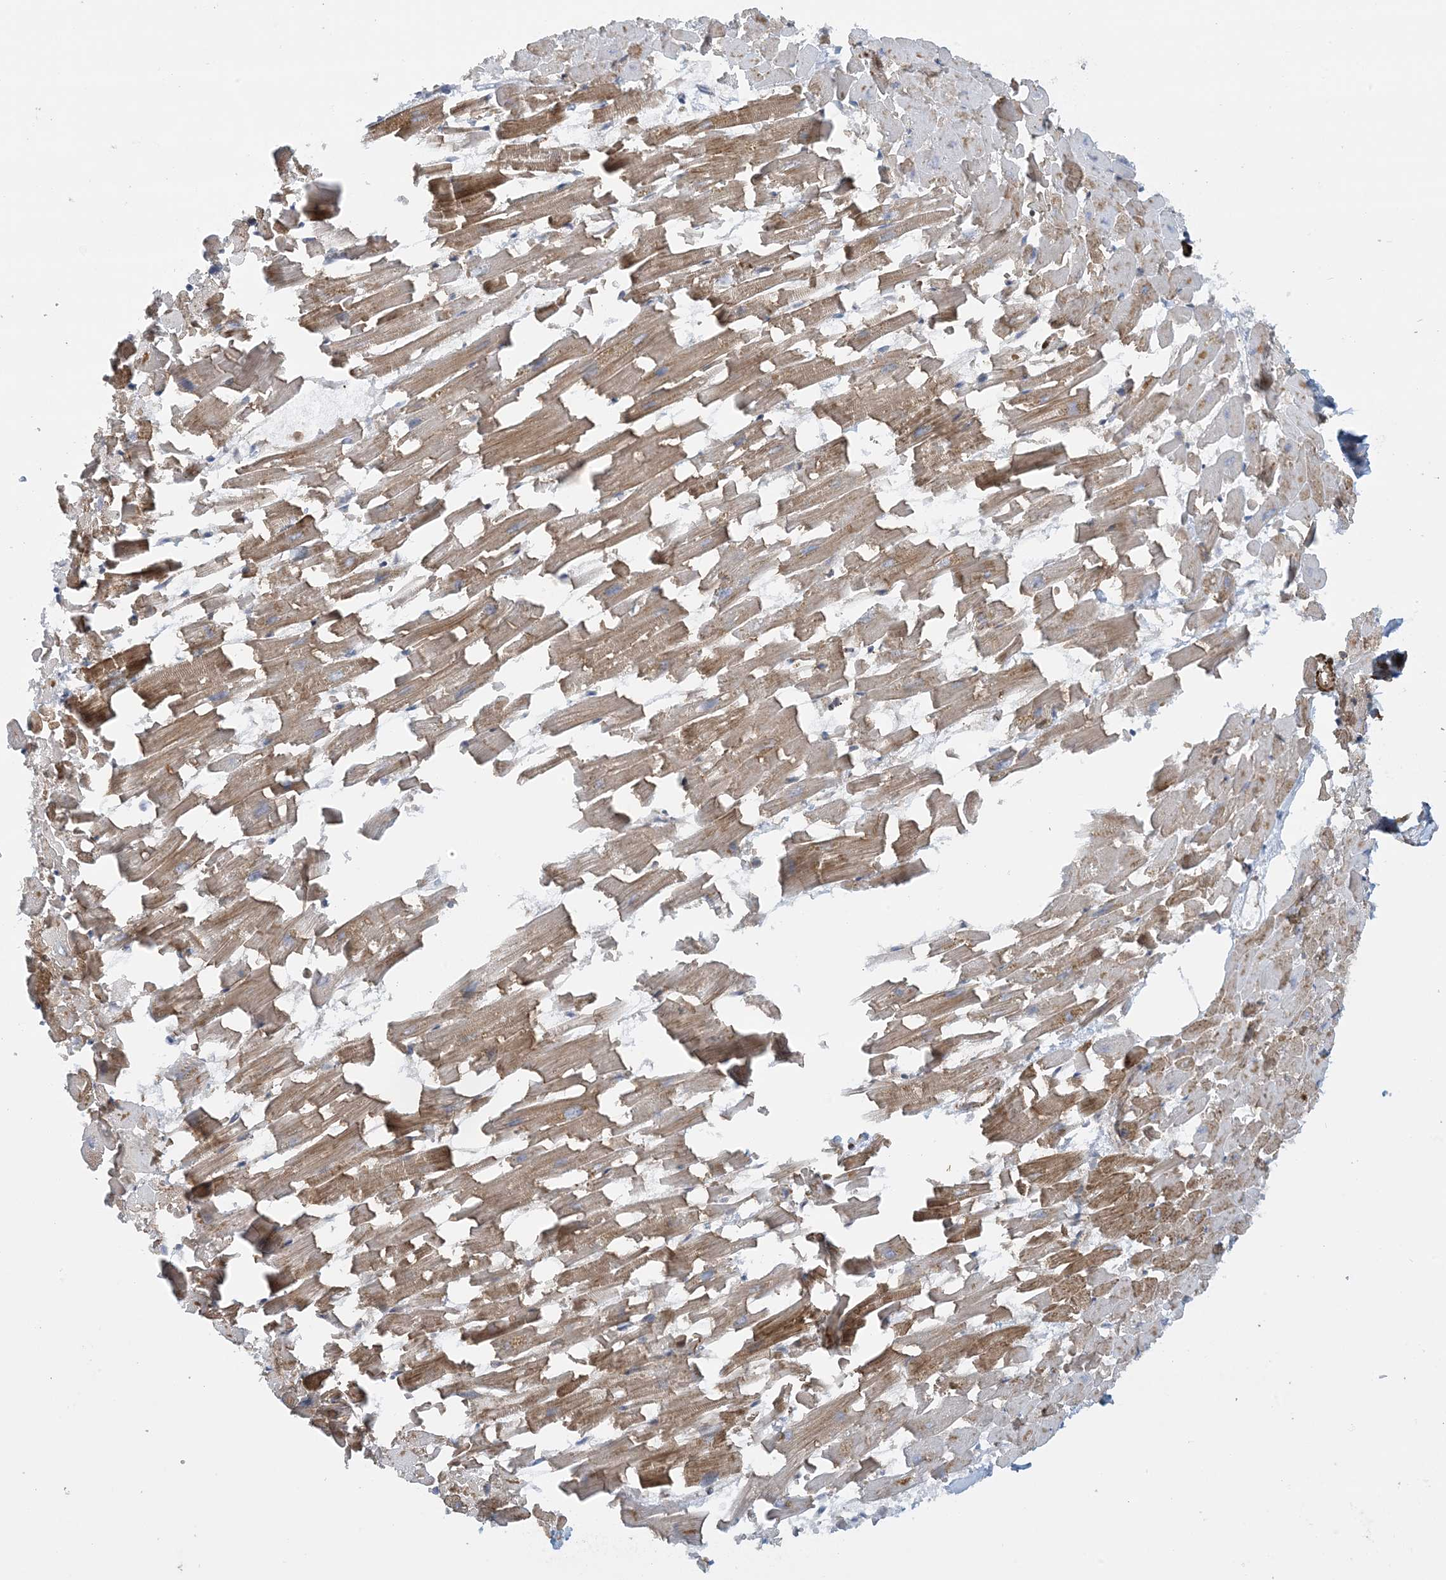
{"staining": {"intensity": "moderate", "quantity": ">75%", "location": "cytoplasmic/membranous"}, "tissue": "heart muscle", "cell_type": "Cardiomyocytes", "image_type": "normal", "snomed": [{"axis": "morphology", "description": "Normal tissue, NOS"}, {"axis": "topography", "description": "Heart"}], "caption": "This histopathology image shows immunohistochemistry staining of benign human heart muscle, with medium moderate cytoplasmic/membranous expression in about >75% of cardiomyocytes.", "gene": "STAM2", "patient": {"sex": "female", "age": 64}}